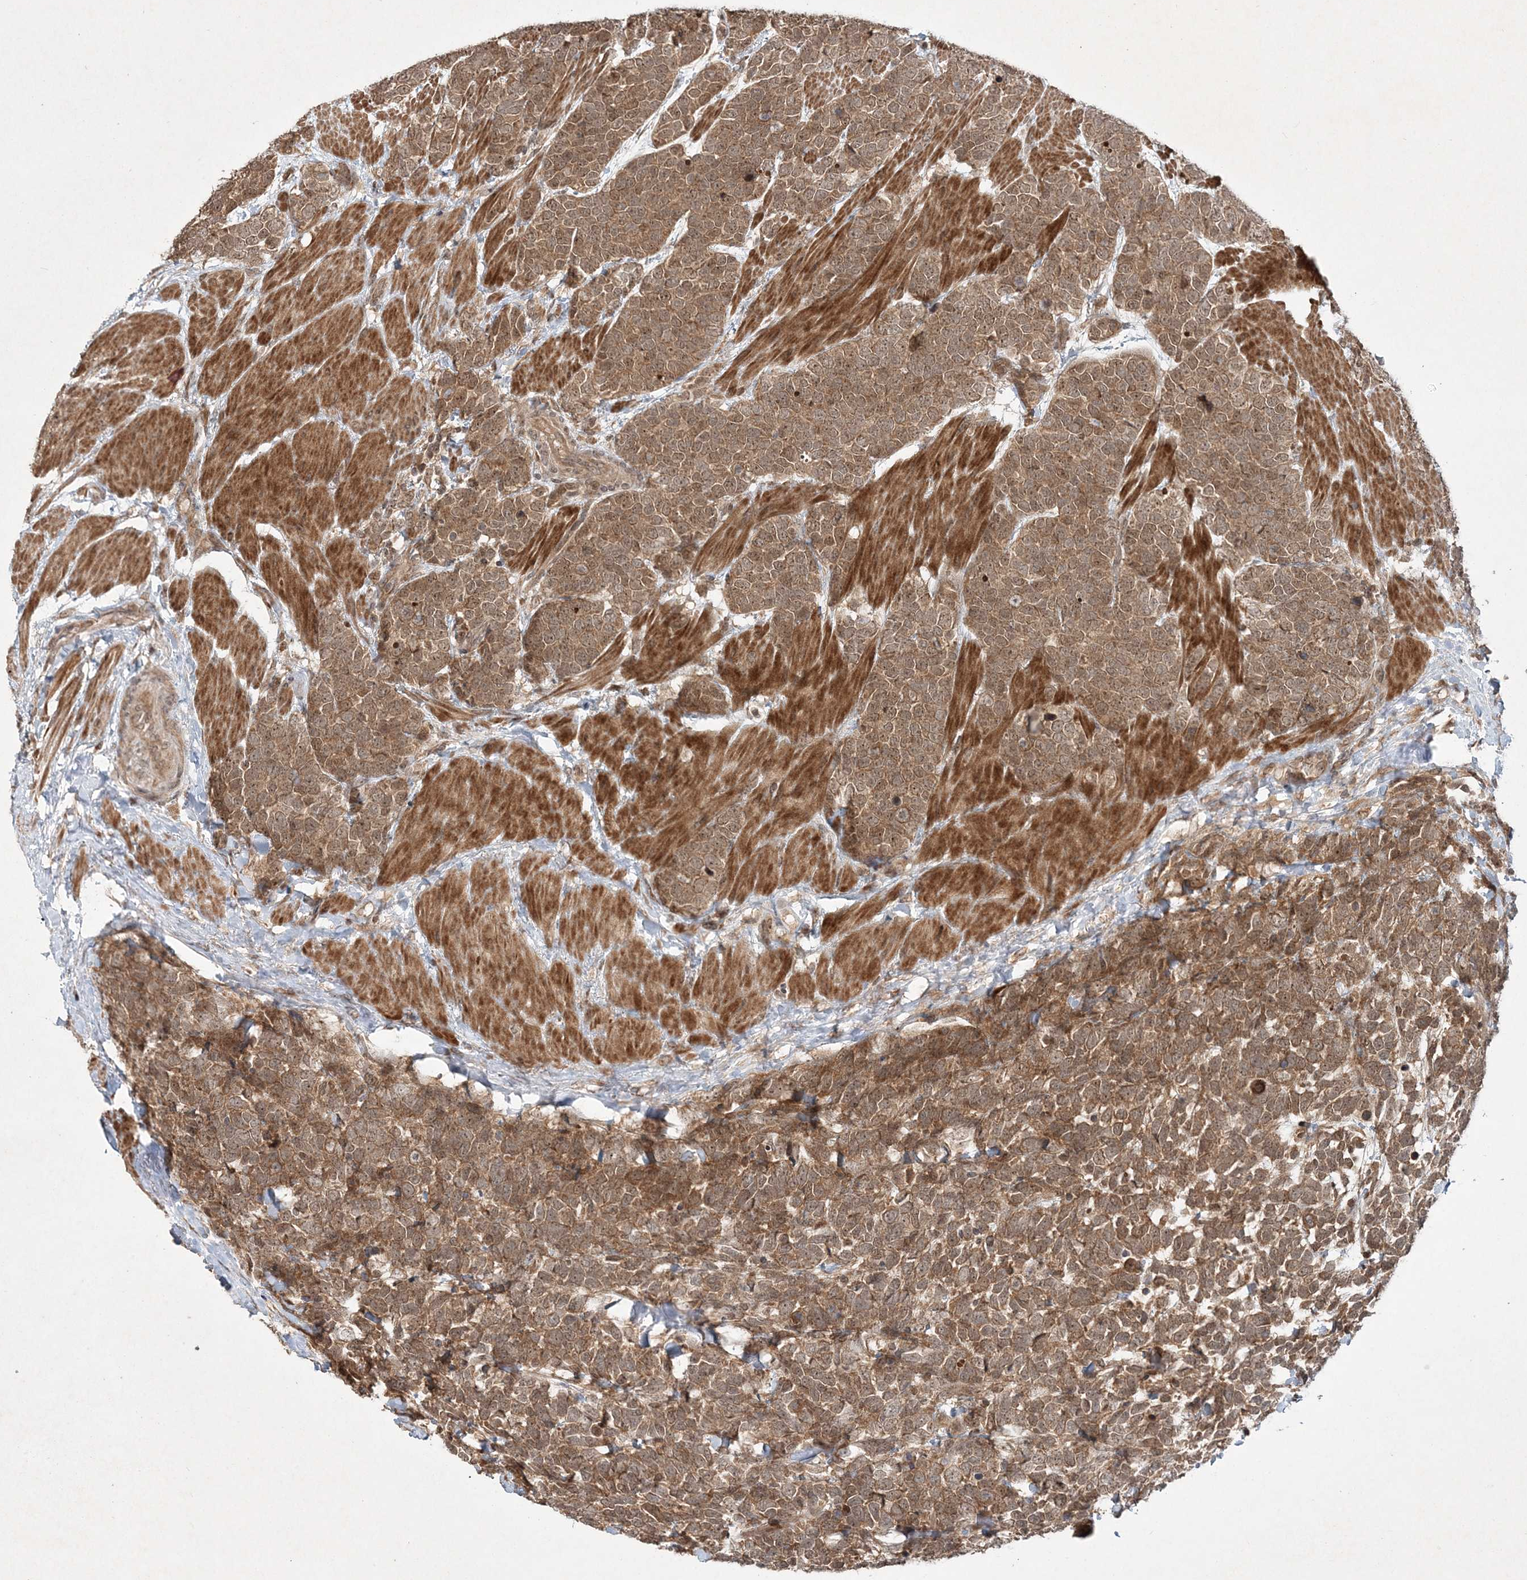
{"staining": {"intensity": "moderate", "quantity": ">75%", "location": "cytoplasmic/membranous"}, "tissue": "urothelial cancer", "cell_type": "Tumor cells", "image_type": "cancer", "snomed": [{"axis": "morphology", "description": "Urothelial carcinoma, High grade"}, {"axis": "topography", "description": "Urinary bladder"}], "caption": "Immunohistochemical staining of human urothelial cancer shows medium levels of moderate cytoplasmic/membranous protein expression in about >75% of tumor cells.", "gene": "UBR3", "patient": {"sex": "female", "age": 82}}